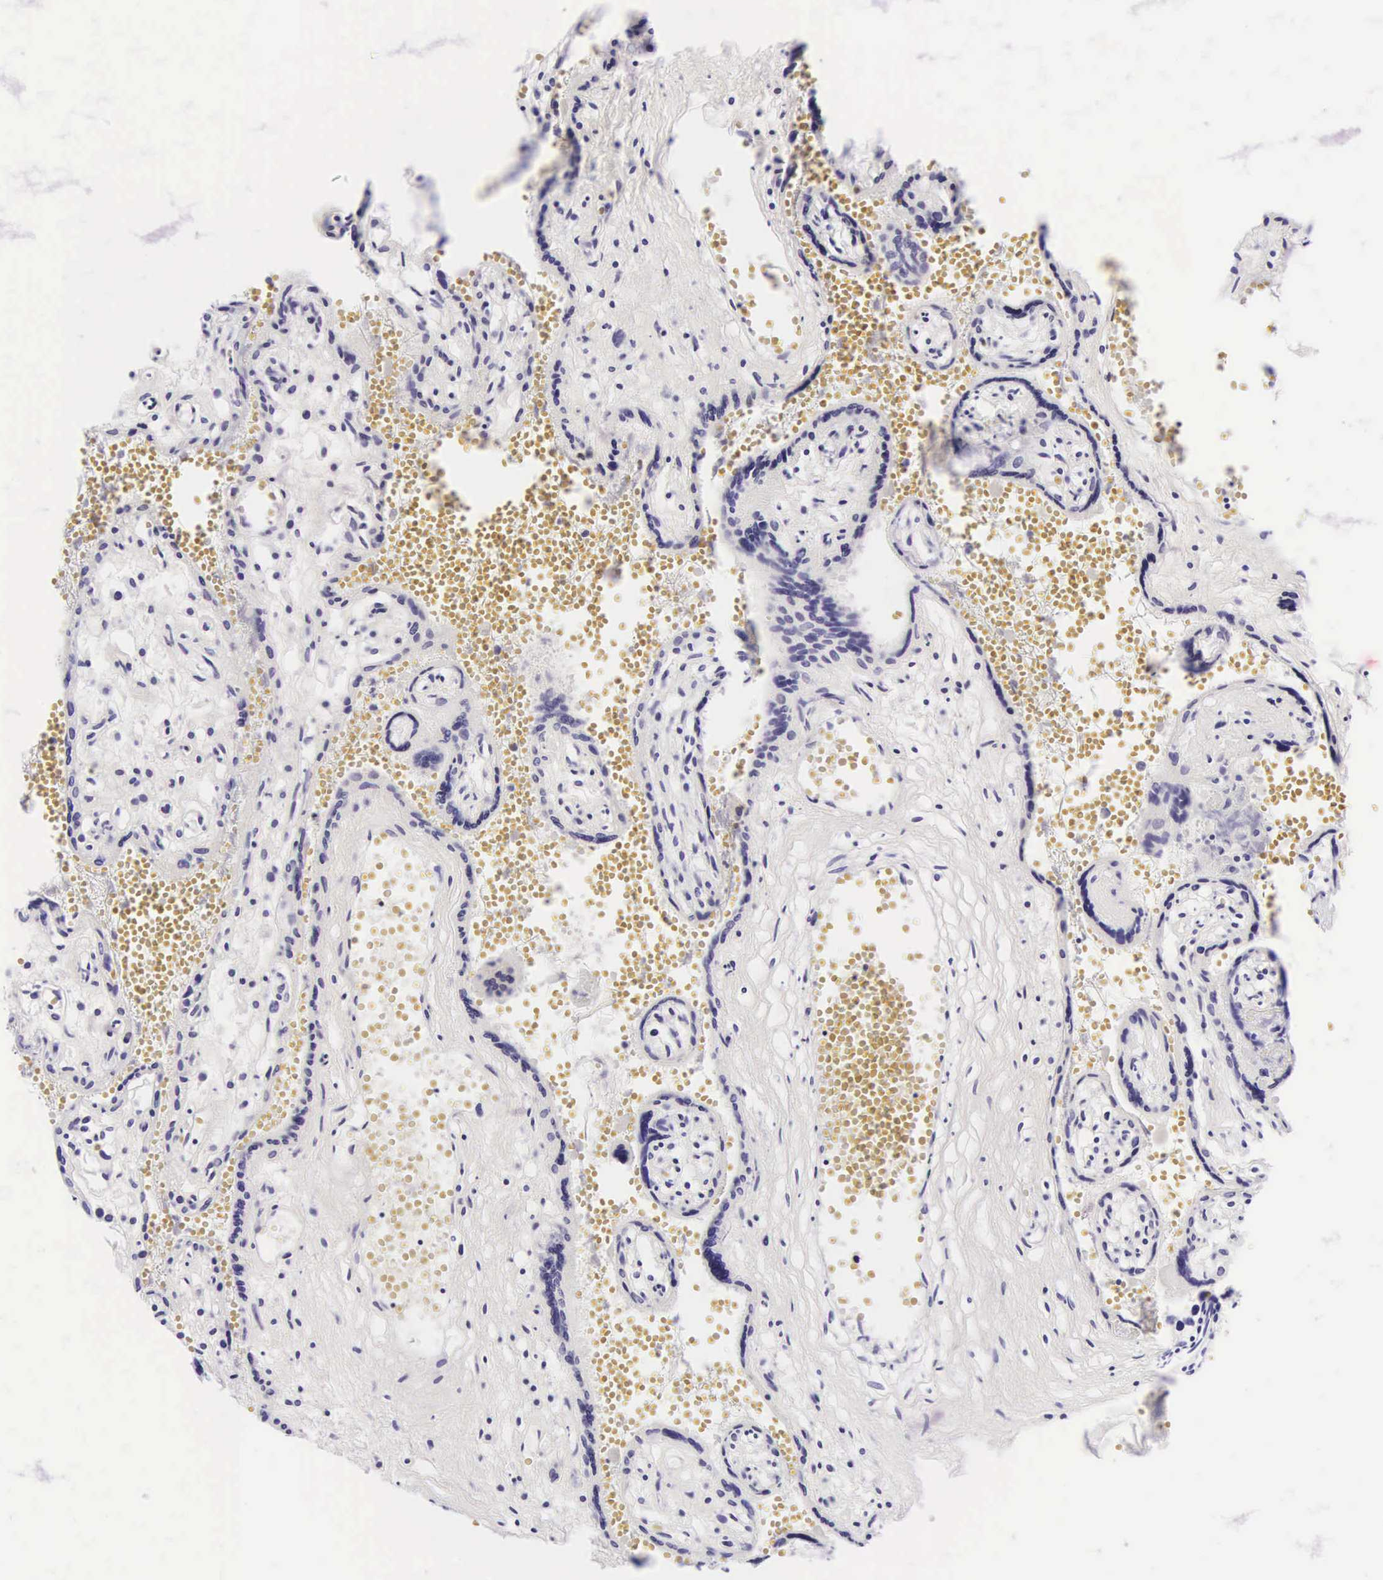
{"staining": {"intensity": "negative", "quantity": "none", "location": "none"}, "tissue": "placenta", "cell_type": "Decidual cells", "image_type": "normal", "snomed": [{"axis": "morphology", "description": "Normal tissue, NOS"}, {"axis": "topography", "description": "Placenta"}], "caption": "Immunohistochemistry photomicrograph of benign placenta: placenta stained with DAB (3,3'-diaminobenzidine) exhibits no significant protein expression in decidual cells.", "gene": "CD1A", "patient": {"sex": "female", "age": 40}}